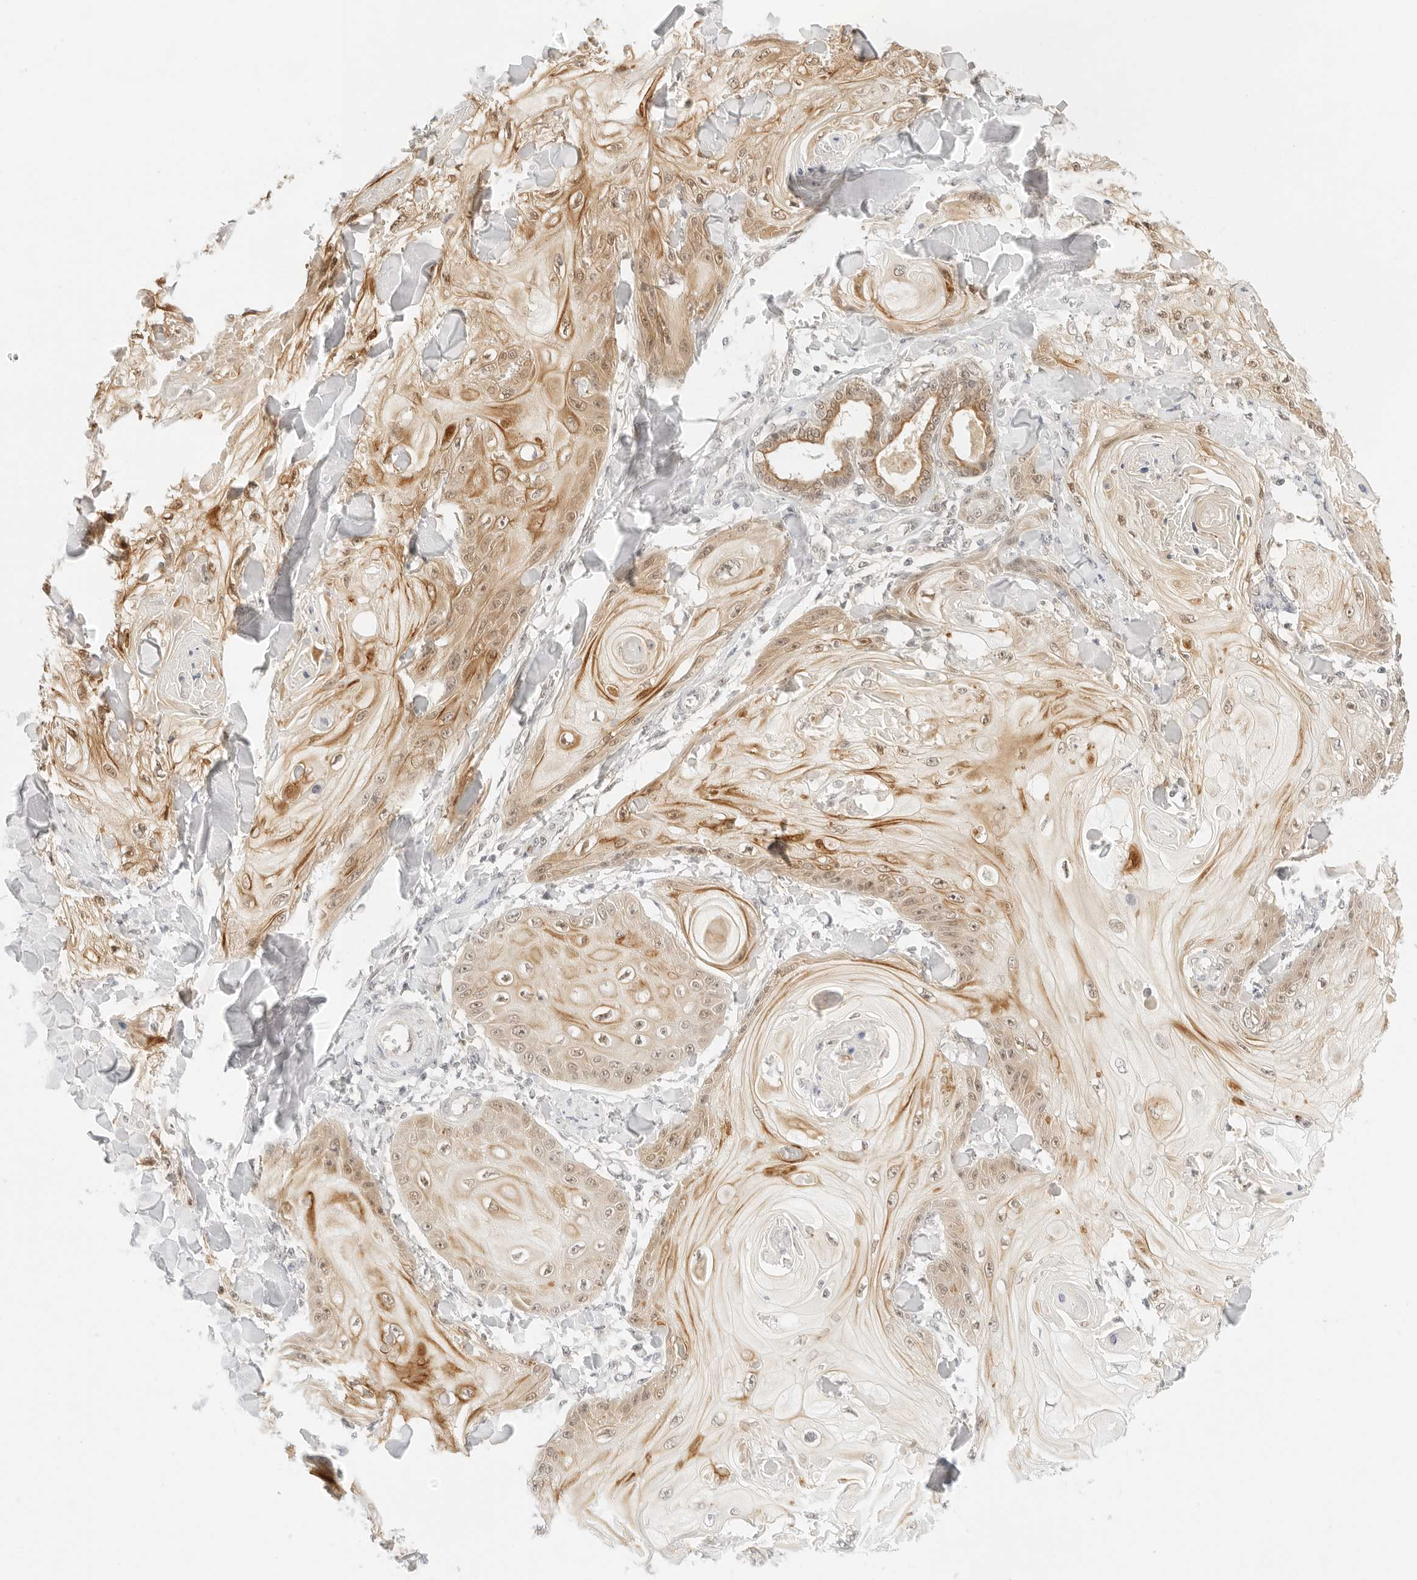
{"staining": {"intensity": "moderate", "quantity": ">75%", "location": "cytoplasmic/membranous"}, "tissue": "skin cancer", "cell_type": "Tumor cells", "image_type": "cancer", "snomed": [{"axis": "morphology", "description": "Squamous cell carcinoma, NOS"}, {"axis": "topography", "description": "Skin"}], "caption": "The histopathology image displays immunohistochemical staining of skin cancer. There is moderate cytoplasmic/membranous staining is appreciated in approximately >75% of tumor cells. The staining was performed using DAB, with brown indicating positive protein expression. Nuclei are stained blue with hematoxylin.", "gene": "POLR3C", "patient": {"sex": "male", "age": 74}}